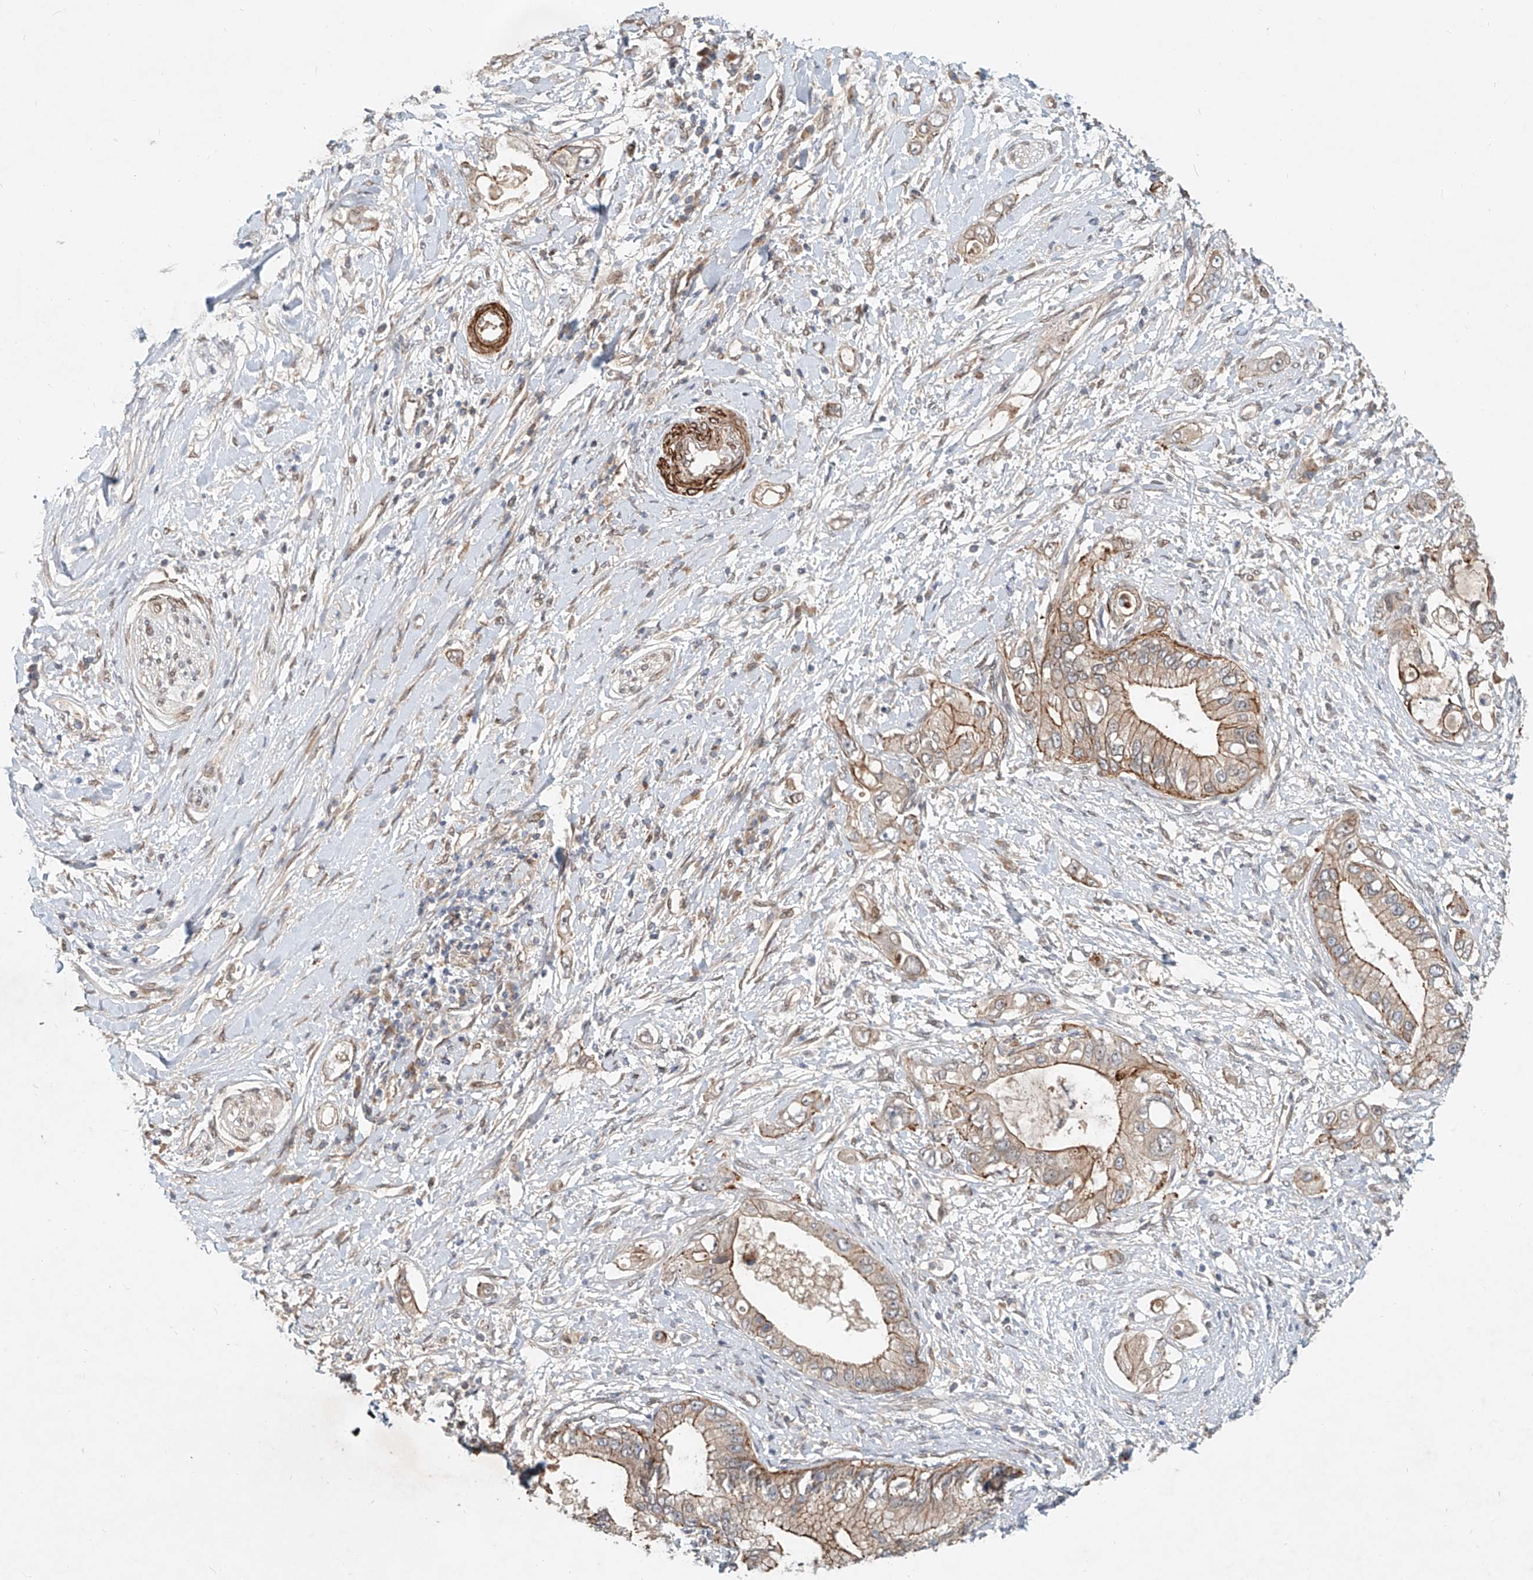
{"staining": {"intensity": "moderate", "quantity": "25%-75%", "location": "cytoplasmic/membranous"}, "tissue": "pancreatic cancer", "cell_type": "Tumor cells", "image_type": "cancer", "snomed": [{"axis": "morphology", "description": "Inflammation, NOS"}, {"axis": "morphology", "description": "Adenocarcinoma, NOS"}, {"axis": "topography", "description": "Pancreas"}], "caption": "An image of pancreatic cancer stained for a protein demonstrates moderate cytoplasmic/membranous brown staining in tumor cells. Nuclei are stained in blue.", "gene": "SASH1", "patient": {"sex": "female", "age": 56}}